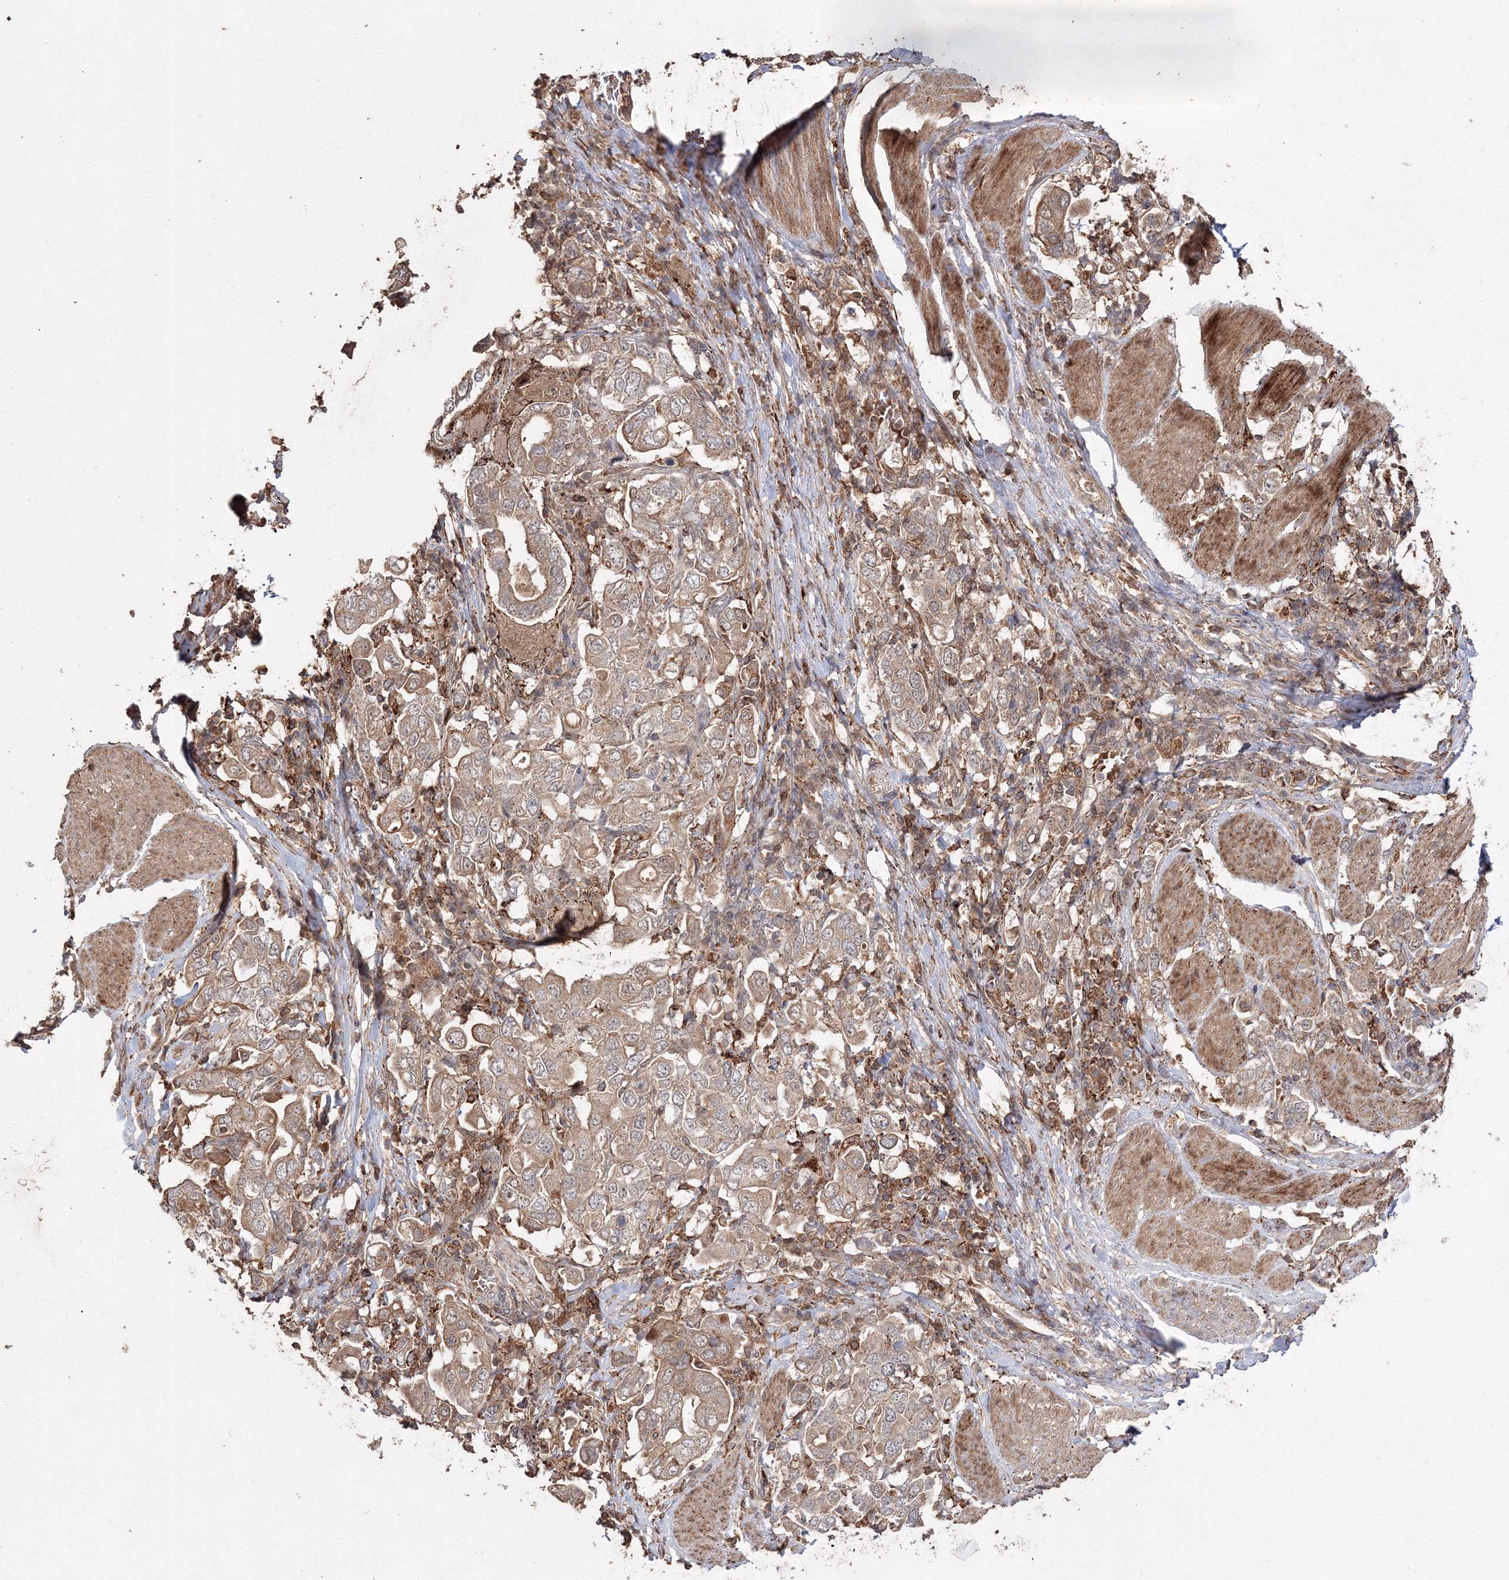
{"staining": {"intensity": "moderate", "quantity": ">75%", "location": "cytoplasmic/membranous"}, "tissue": "stomach cancer", "cell_type": "Tumor cells", "image_type": "cancer", "snomed": [{"axis": "morphology", "description": "Adenocarcinoma, NOS"}, {"axis": "topography", "description": "Stomach, upper"}], "caption": "Human adenocarcinoma (stomach) stained with a brown dye displays moderate cytoplasmic/membranous positive expression in about >75% of tumor cells.", "gene": "DDO", "patient": {"sex": "male", "age": 62}}